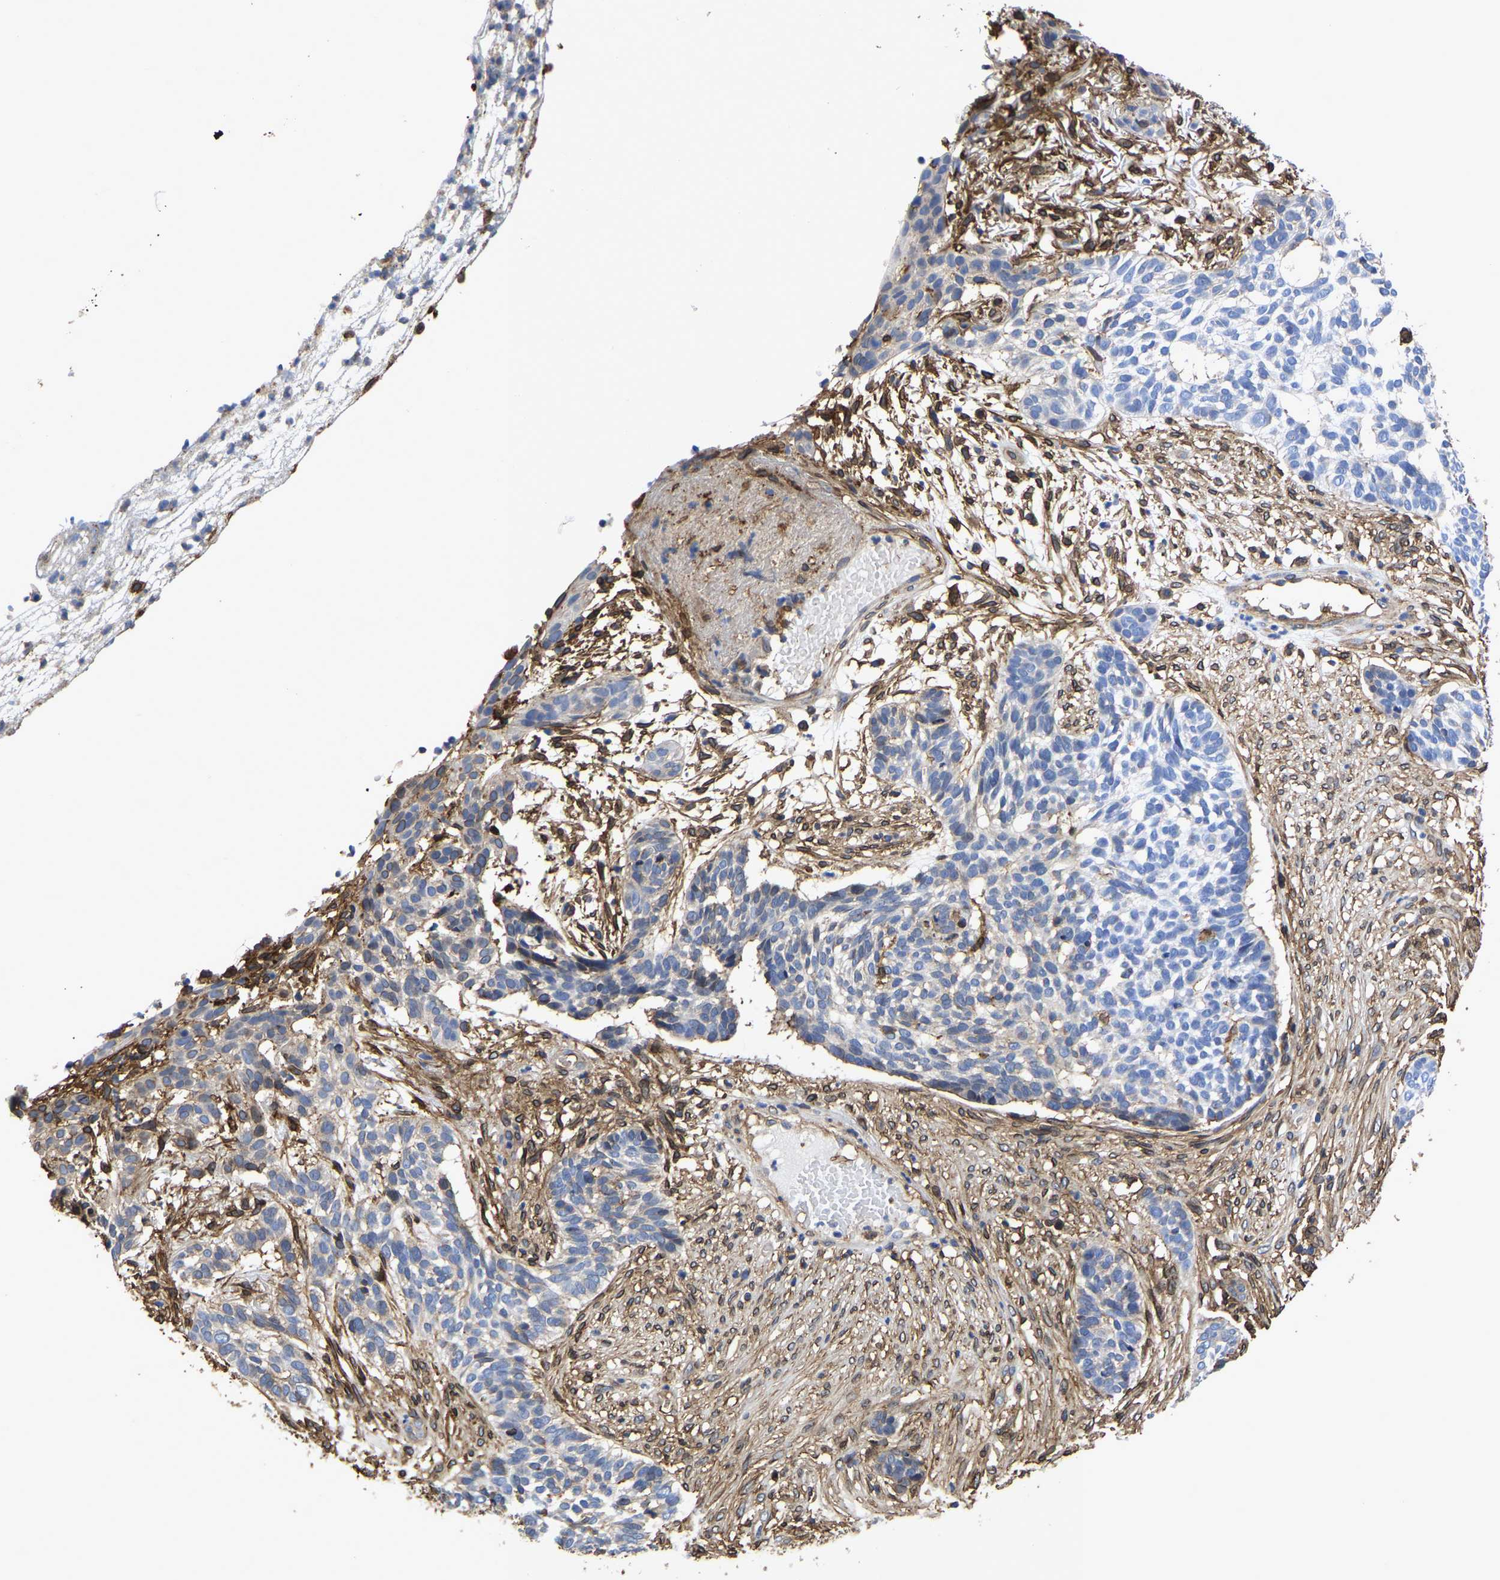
{"staining": {"intensity": "negative", "quantity": "none", "location": "none"}, "tissue": "skin cancer", "cell_type": "Tumor cells", "image_type": "cancer", "snomed": [{"axis": "morphology", "description": "Basal cell carcinoma"}, {"axis": "topography", "description": "Skin"}], "caption": "DAB (3,3'-diaminobenzidine) immunohistochemical staining of human skin cancer (basal cell carcinoma) displays no significant staining in tumor cells. (Stains: DAB immunohistochemistry with hematoxylin counter stain, Microscopy: brightfield microscopy at high magnification).", "gene": "LIF", "patient": {"sex": "male", "age": 85}}